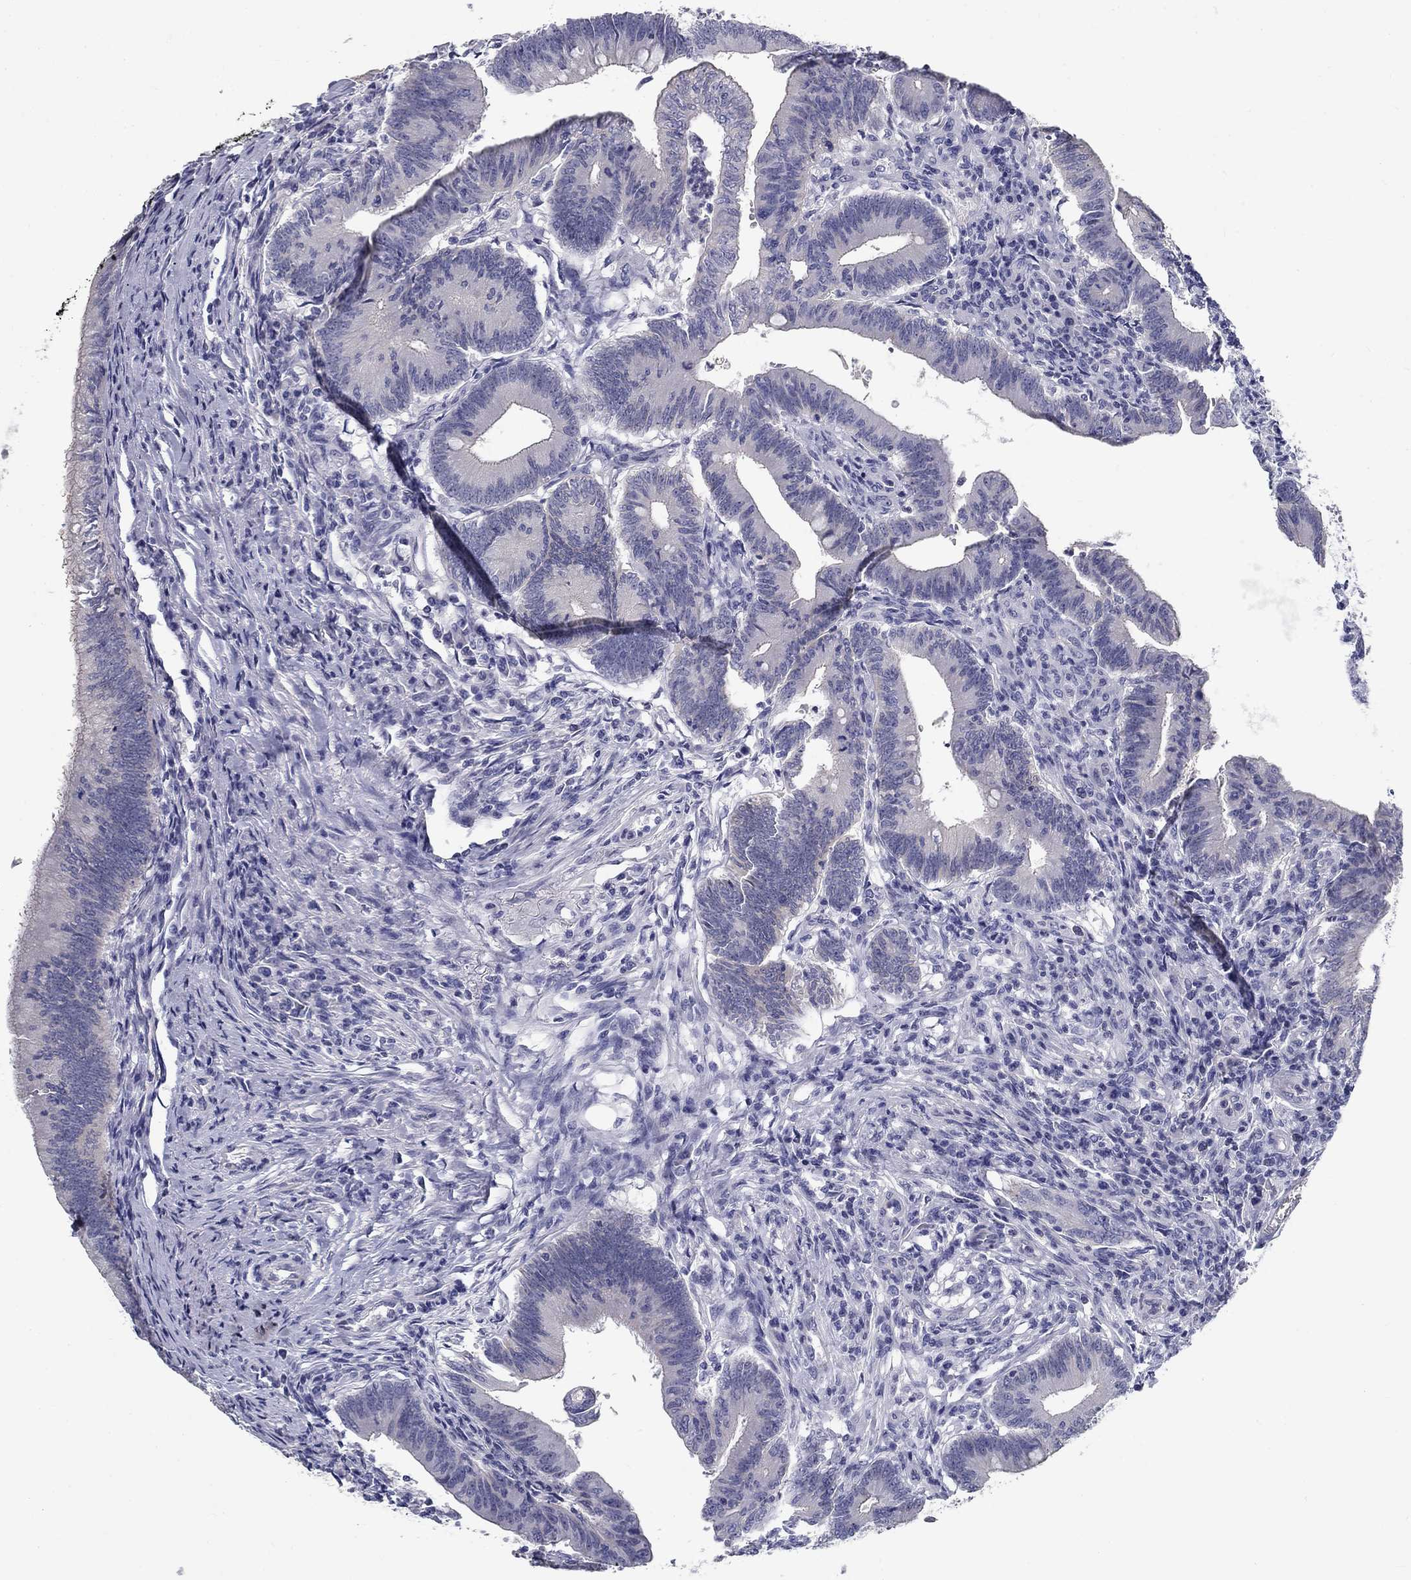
{"staining": {"intensity": "negative", "quantity": "none", "location": "none"}, "tissue": "colorectal cancer", "cell_type": "Tumor cells", "image_type": "cancer", "snomed": [{"axis": "morphology", "description": "Adenocarcinoma, NOS"}, {"axis": "topography", "description": "Colon"}], "caption": "Colorectal cancer was stained to show a protein in brown. There is no significant expression in tumor cells.", "gene": "GUCA1A", "patient": {"sex": "female", "age": 70}}